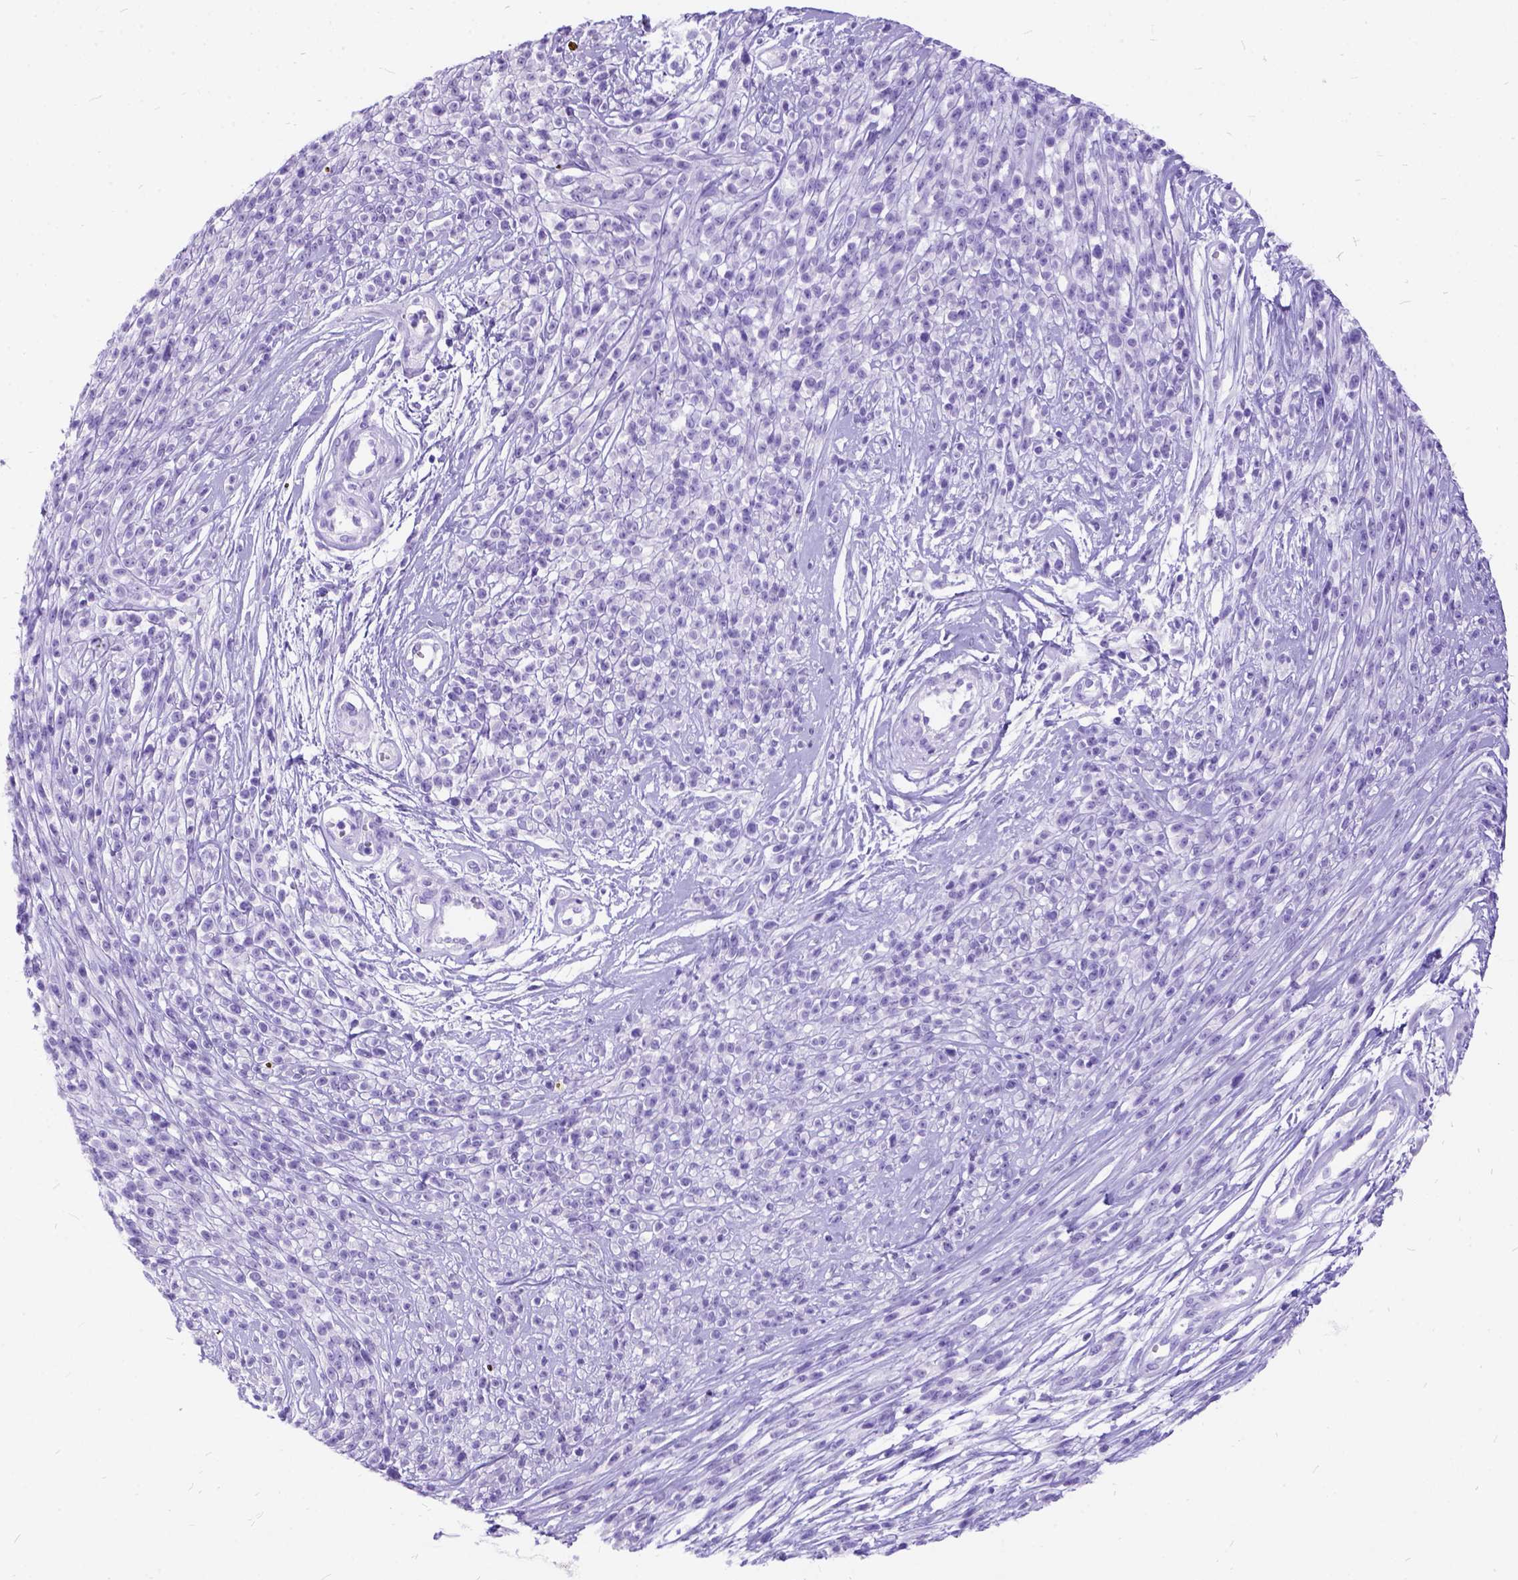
{"staining": {"intensity": "negative", "quantity": "none", "location": "none"}, "tissue": "melanoma", "cell_type": "Tumor cells", "image_type": "cancer", "snomed": [{"axis": "morphology", "description": "Malignant melanoma, NOS"}, {"axis": "topography", "description": "Skin"}, {"axis": "topography", "description": "Skin of trunk"}], "caption": "An immunohistochemistry image of melanoma is shown. There is no staining in tumor cells of melanoma.", "gene": "C1QTNF3", "patient": {"sex": "male", "age": 74}}